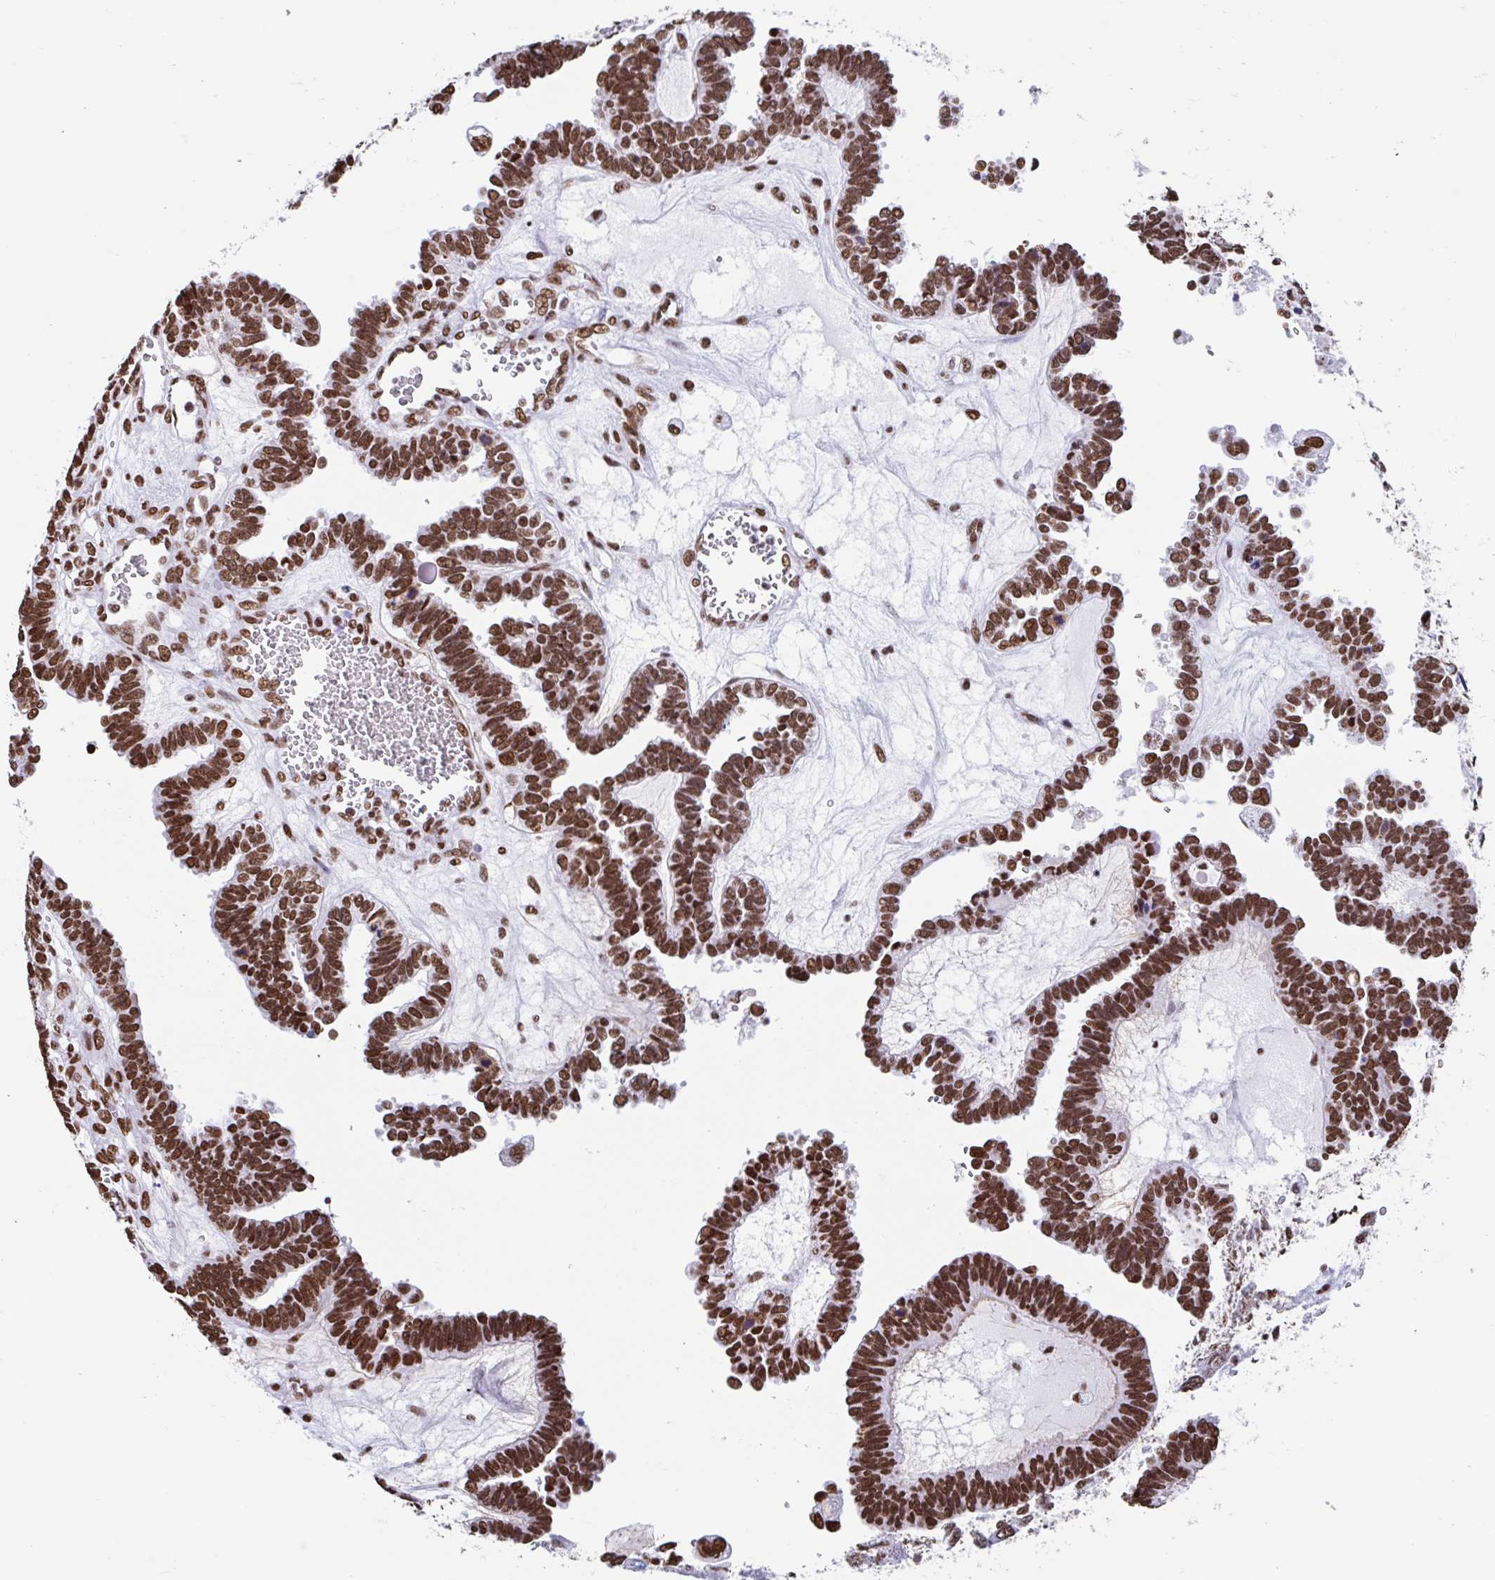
{"staining": {"intensity": "moderate", "quantity": ">75%", "location": "nuclear"}, "tissue": "ovarian cancer", "cell_type": "Tumor cells", "image_type": "cancer", "snomed": [{"axis": "morphology", "description": "Cystadenocarcinoma, serous, NOS"}, {"axis": "topography", "description": "Ovary"}], "caption": "Immunohistochemical staining of ovarian serous cystadenocarcinoma reveals medium levels of moderate nuclear positivity in about >75% of tumor cells. The staining is performed using DAB (3,3'-diaminobenzidine) brown chromogen to label protein expression. The nuclei are counter-stained blue using hematoxylin.", "gene": "KHDRBS1", "patient": {"sex": "female", "age": 51}}